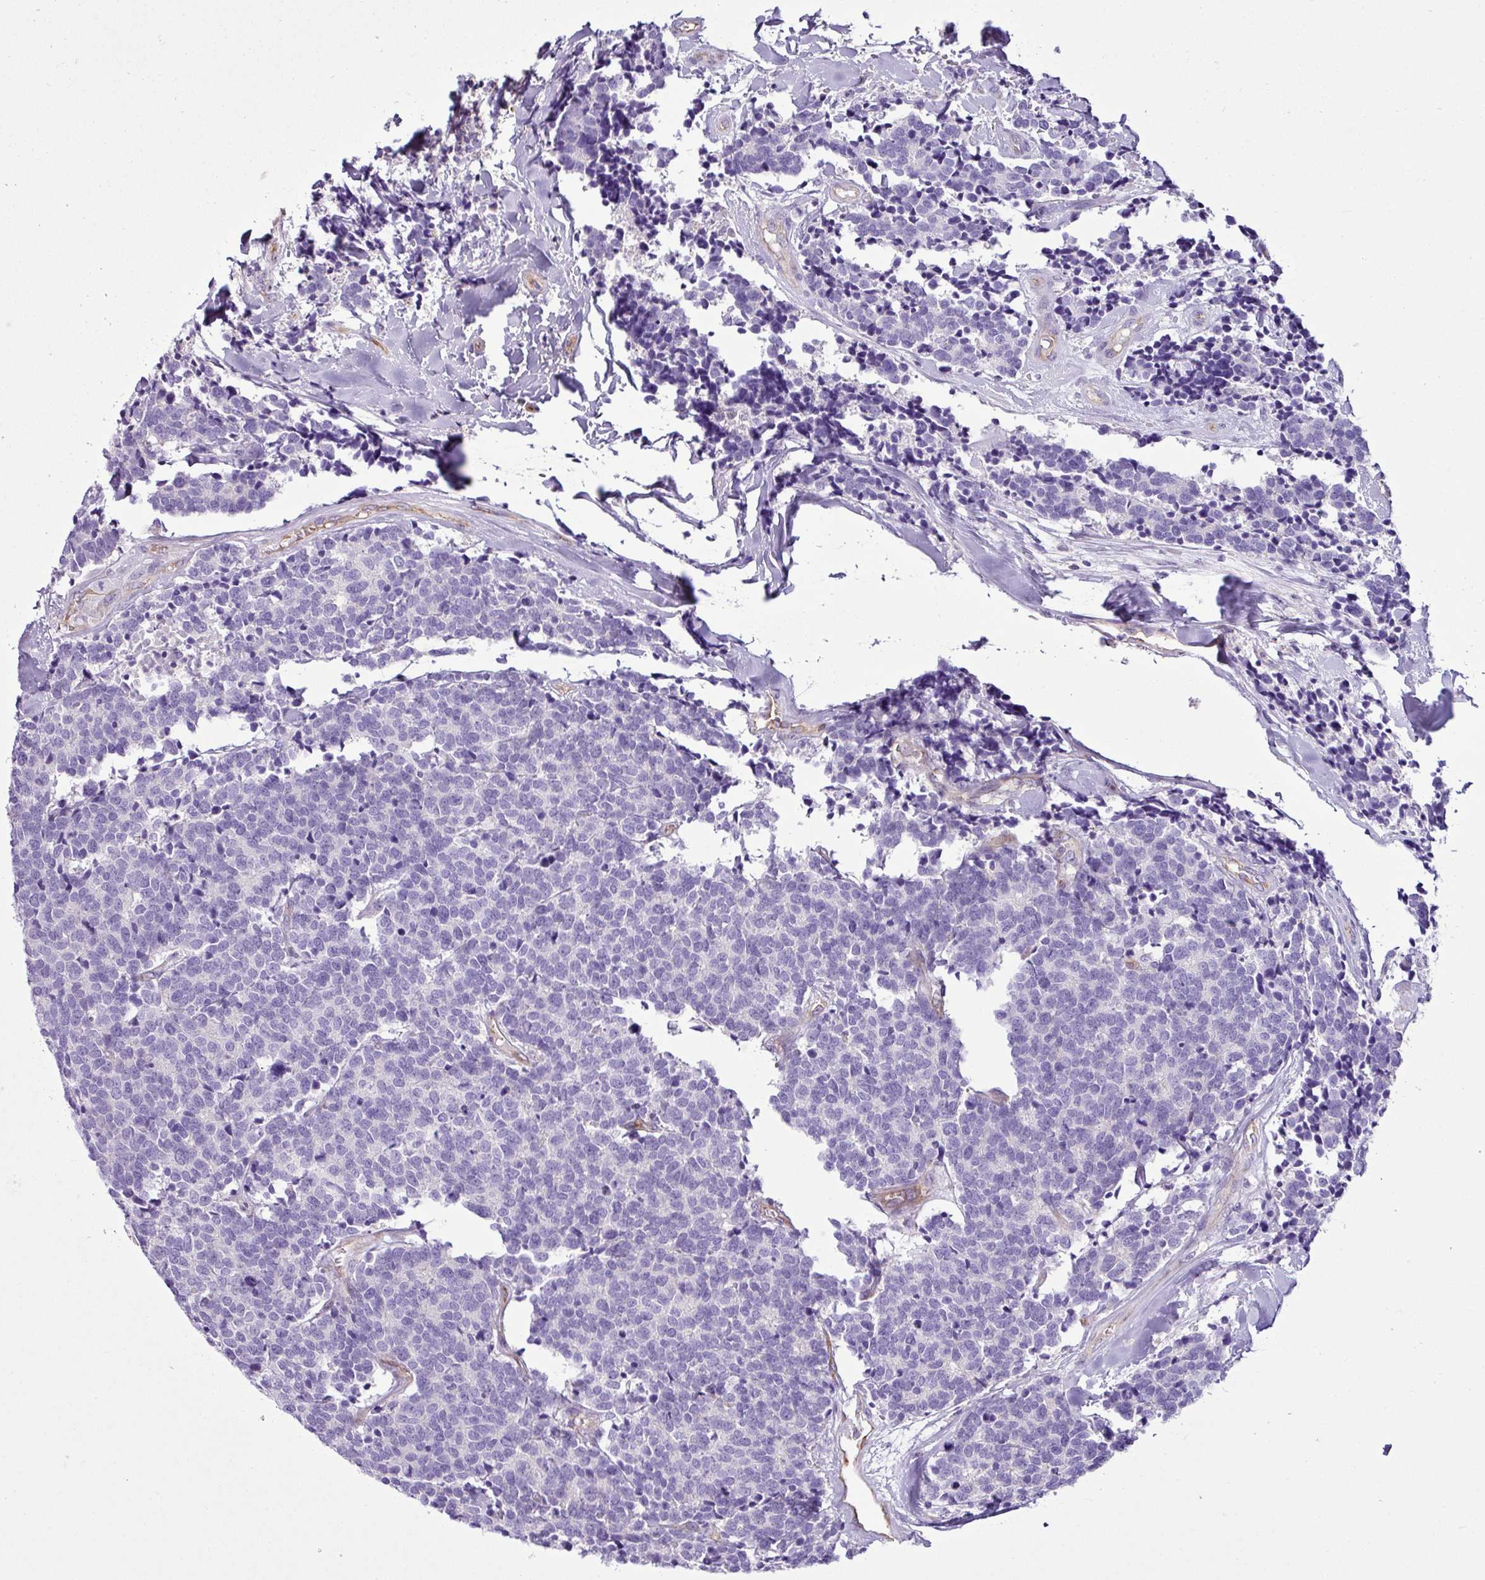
{"staining": {"intensity": "negative", "quantity": "none", "location": "none"}, "tissue": "carcinoid", "cell_type": "Tumor cells", "image_type": "cancer", "snomed": [{"axis": "morphology", "description": "Carcinoid, malignant, NOS"}, {"axis": "topography", "description": "Skin"}], "caption": "Immunohistochemistry (IHC) photomicrograph of neoplastic tissue: malignant carcinoid stained with DAB (3,3'-diaminobenzidine) demonstrates no significant protein positivity in tumor cells. The staining was performed using DAB to visualize the protein expression in brown, while the nuclei were stained in blue with hematoxylin (Magnification: 20x).", "gene": "EME2", "patient": {"sex": "female", "age": 79}}